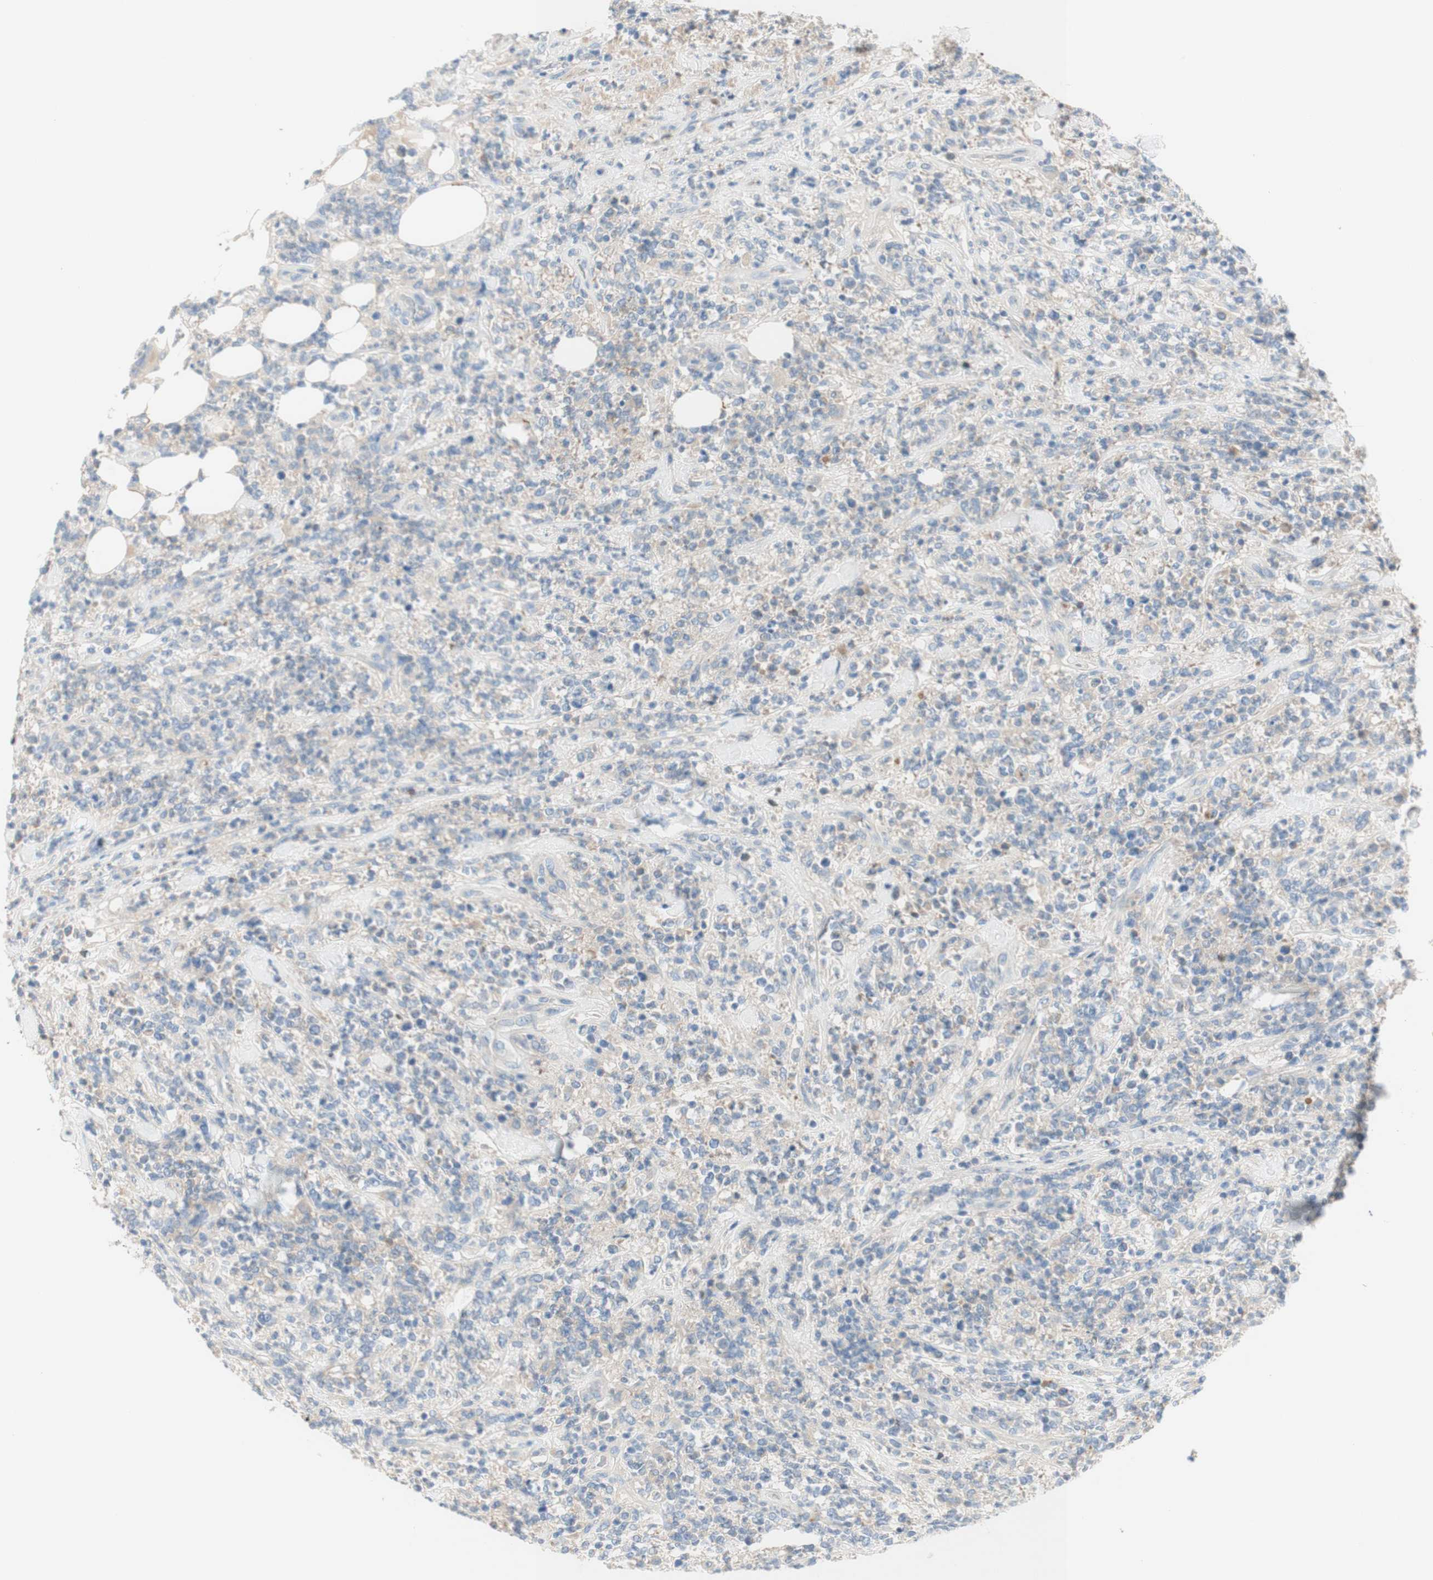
{"staining": {"intensity": "negative", "quantity": "none", "location": "none"}, "tissue": "lymphoma", "cell_type": "Tumor cells", "image_type": "cancer", "snomed": [{"axis": "morphology", "description": "Malignant lymphoma, non-Hodgkin's type, High grade"}, {"axis": "topography", "description": "Soft tissue"}], "caption": "Lymphoma was stained to show a protein in brown. There is no significant staining in tumor cells. (Stains: DAB immunohistochemistry (IHC) with hematoxylin counter stain, Microscopy: brightfield microscopy at high magnification).", "gene": "KNG1", "patient": {"sex": "male", "age": 18}}